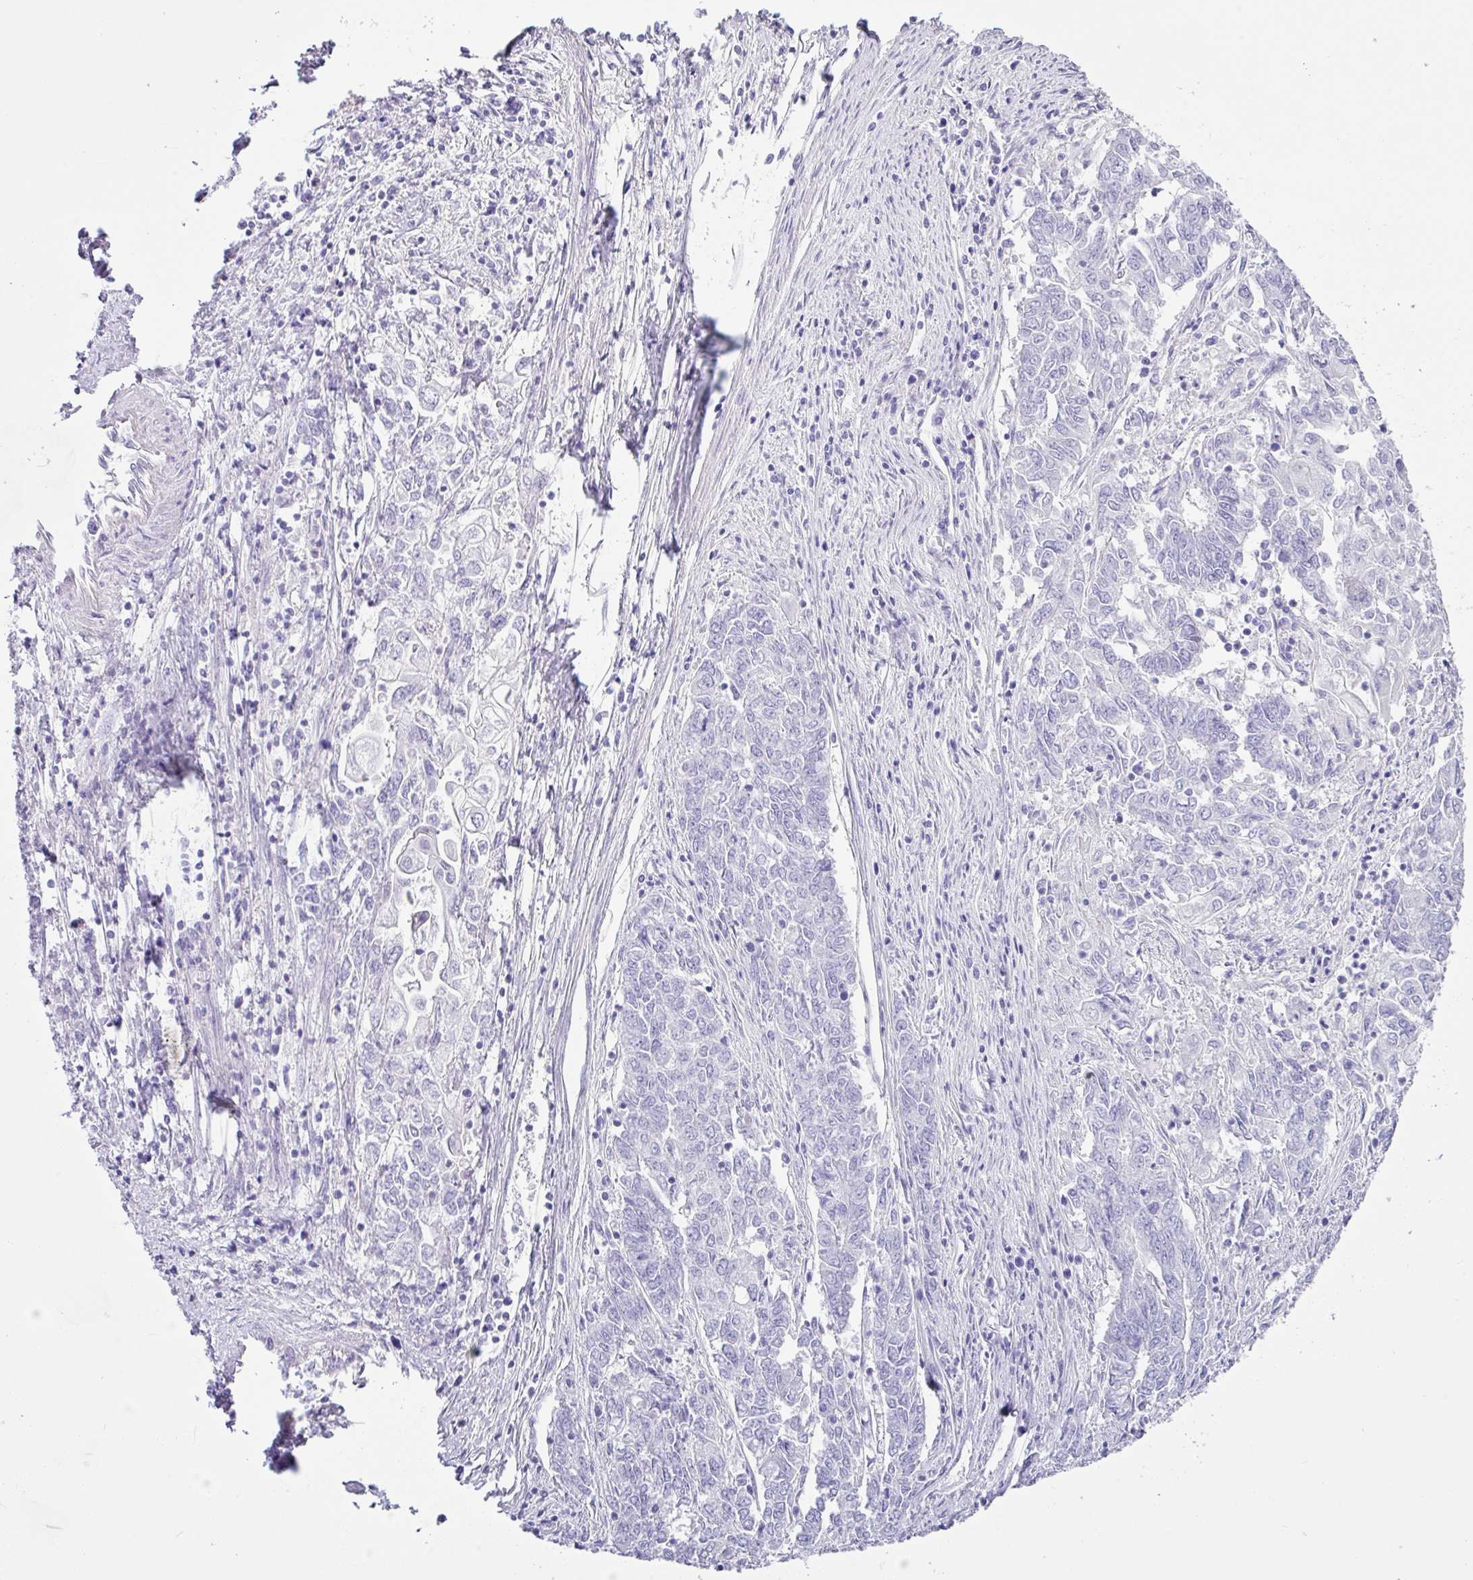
{"staining": {"intensity": "negative", "quantity": "none", "location": "none"}, "tissue": "endometrial cancer", "cell_type": "Tumor cells", "image_type": "cancer", "snomed": [{"axis": "morphology", "description": "Adenocarcinoma, NOS"}, {"axis": "topography", "description": "Endometrium"}], "caption": "Immunohistochemical staining of human endometrial adenocarcinoma shows no significant positivity in tumor cells.", "gene": "ZG16", "patient": {"sex": "female", "age": 54}}